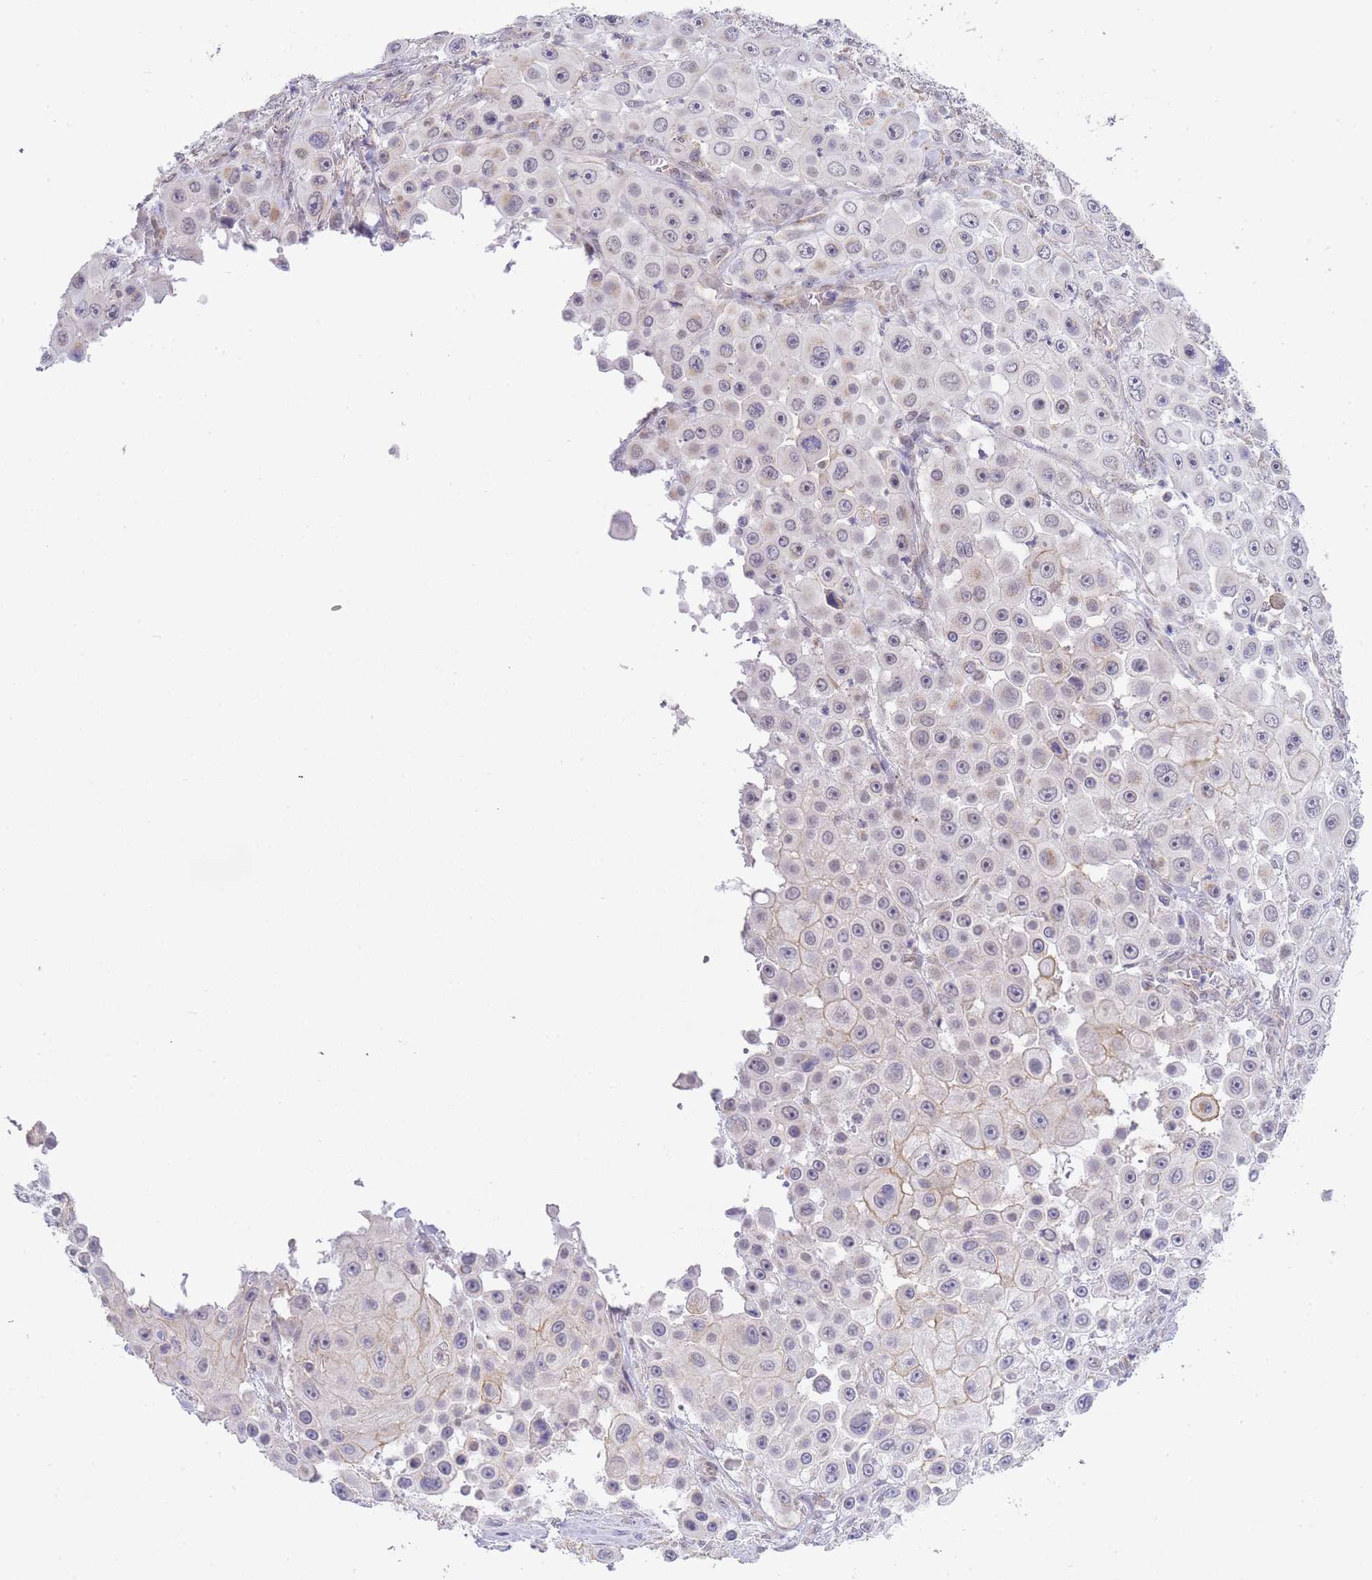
{"staining": {"intensity": "weak", "quantity": "<25%", "location": "cytoplasmic/membranous"}, "tissue": "skin cancer", "cell_type": "Tumor cells", "image_type": "cancer", "snomed": [{"axis": "morphology", "description": "Squamous cell carcinoma, NOS"}, {"axis": "topography", "description": "Skin"}], "caption": "A photomicrograph of human skin cancer is negative for staining in tumor cells.", "gene": "CTBP1", "patient": {"sex": "male", "age": 67}}